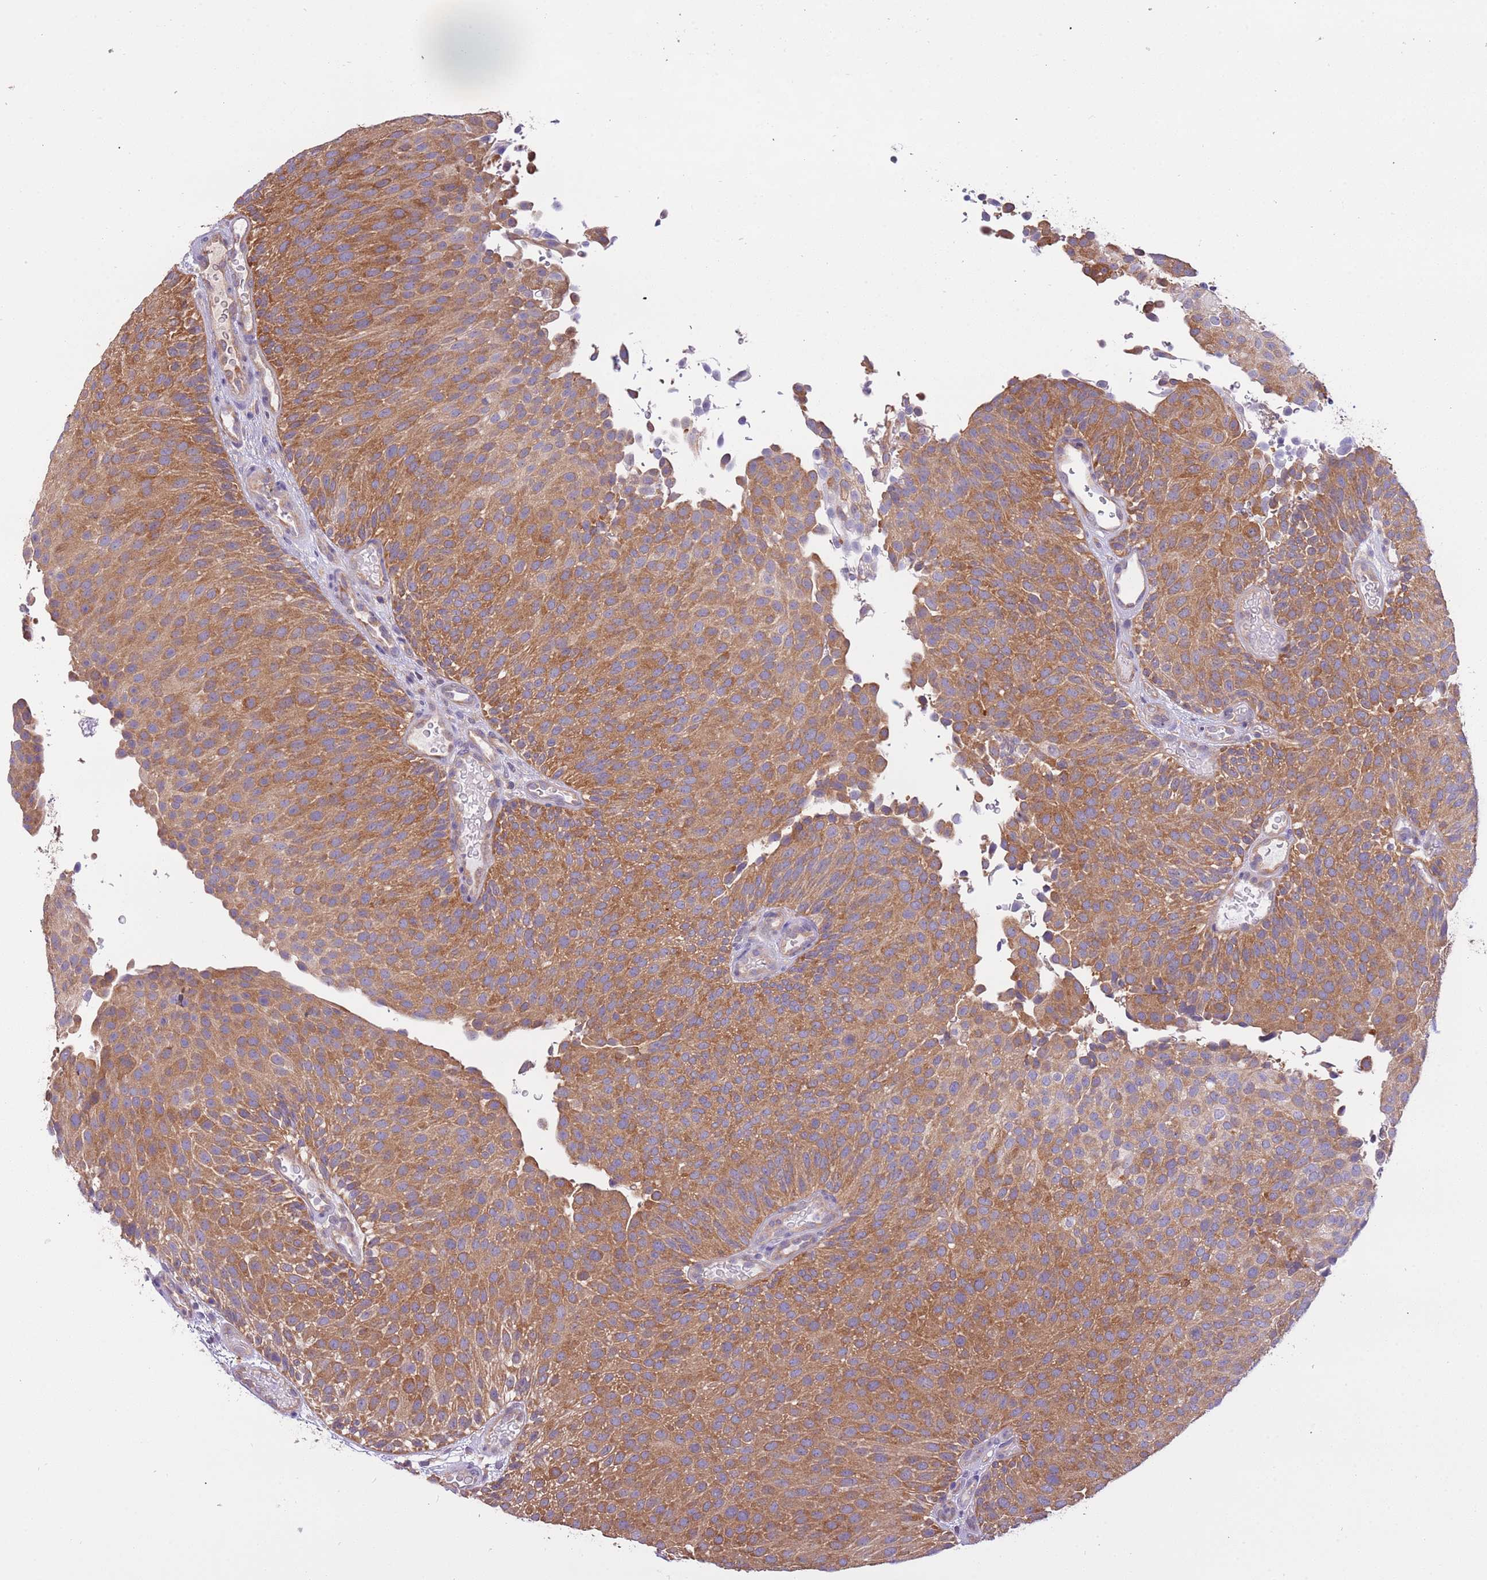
{"staining": {"intensity": "moderate", "quantity": ">75%", "location": "cytoplasmic/membranous"}, "tissue": "urothelial cancer", "cell_type": "Tumor cells", "image_type": "cancer", "snomed": [{"axis": "morphology", "description": "Urothelial carcinoma, Low grade"}, {"axis": "topography", "description": "Urinary bladder"}], "caption": "High-magnification brightfield microscopy of urothelial cancer stained with DAB (brown) and counterstained with hematoxylin (blue). tumor cells exhibit moderate cytoplasmic/membranous staining is appreciated in about>75% of cells.", "gene": "STIP1", "patient": {"sex": "male", "age": 78}}